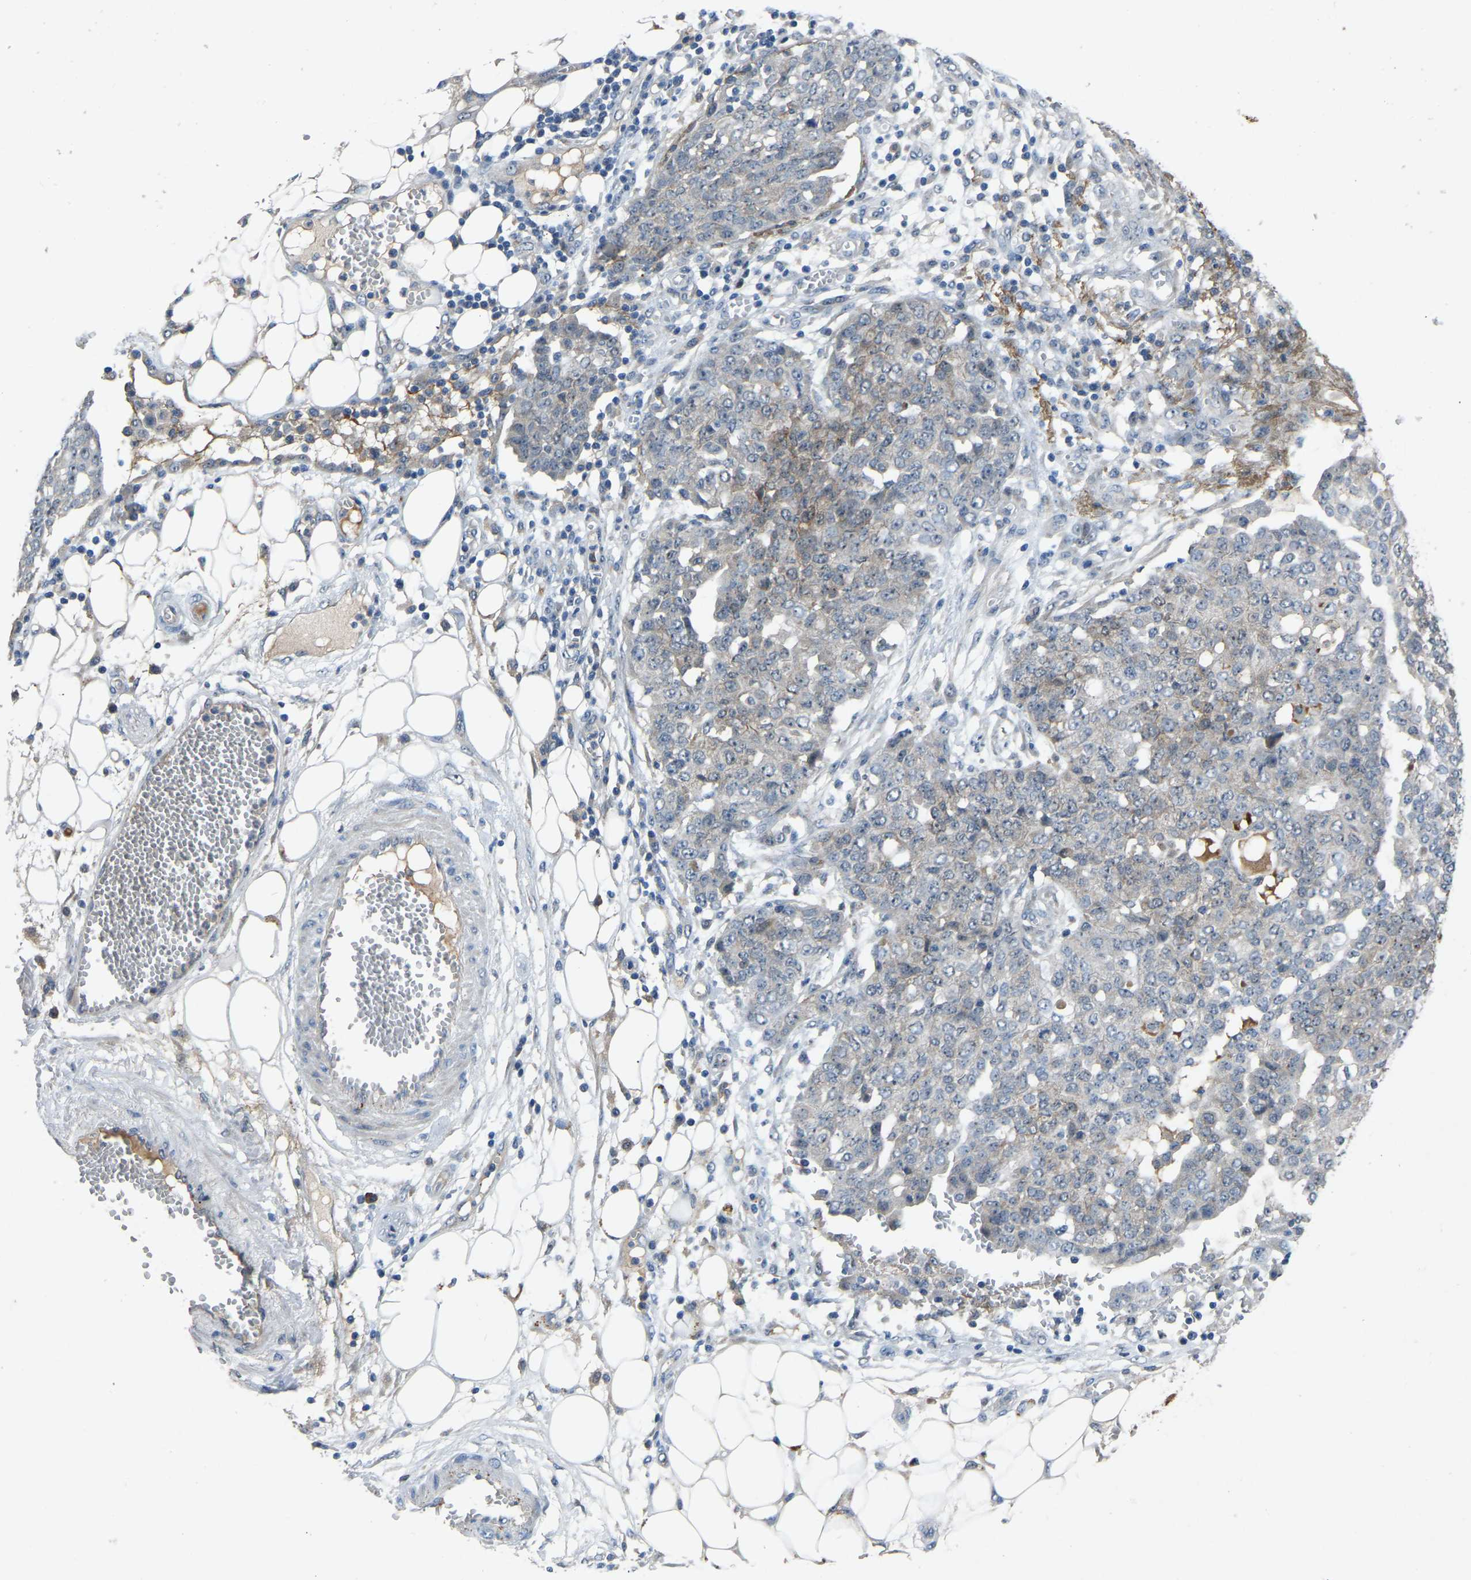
{"staining": {"intensity": "negative", "quantity": "none", "location": "none"}, "tissue": "ovarian cancer", "cell_type": "Tumor cells", "image_type": "cancer", "snomed": [{"axis": "morphology", "description": "Cystadenocarcinoma, serous, NOS"}, {"axis": "topography", "description": "Soft tissue"}, {"axis": "topography", "description": "Ovary"}], "caption": "High magnification brightfield microscopy of serous cystadenocarcinoma (ovarian) stained with DAB (3,3'-diaminobenzidine) (brown) and counterstained with hematoxylin (blue): tumor cells show no significant positivity.", "gene": "FHIT", "patient": {"sex": "female", "age": 57}}